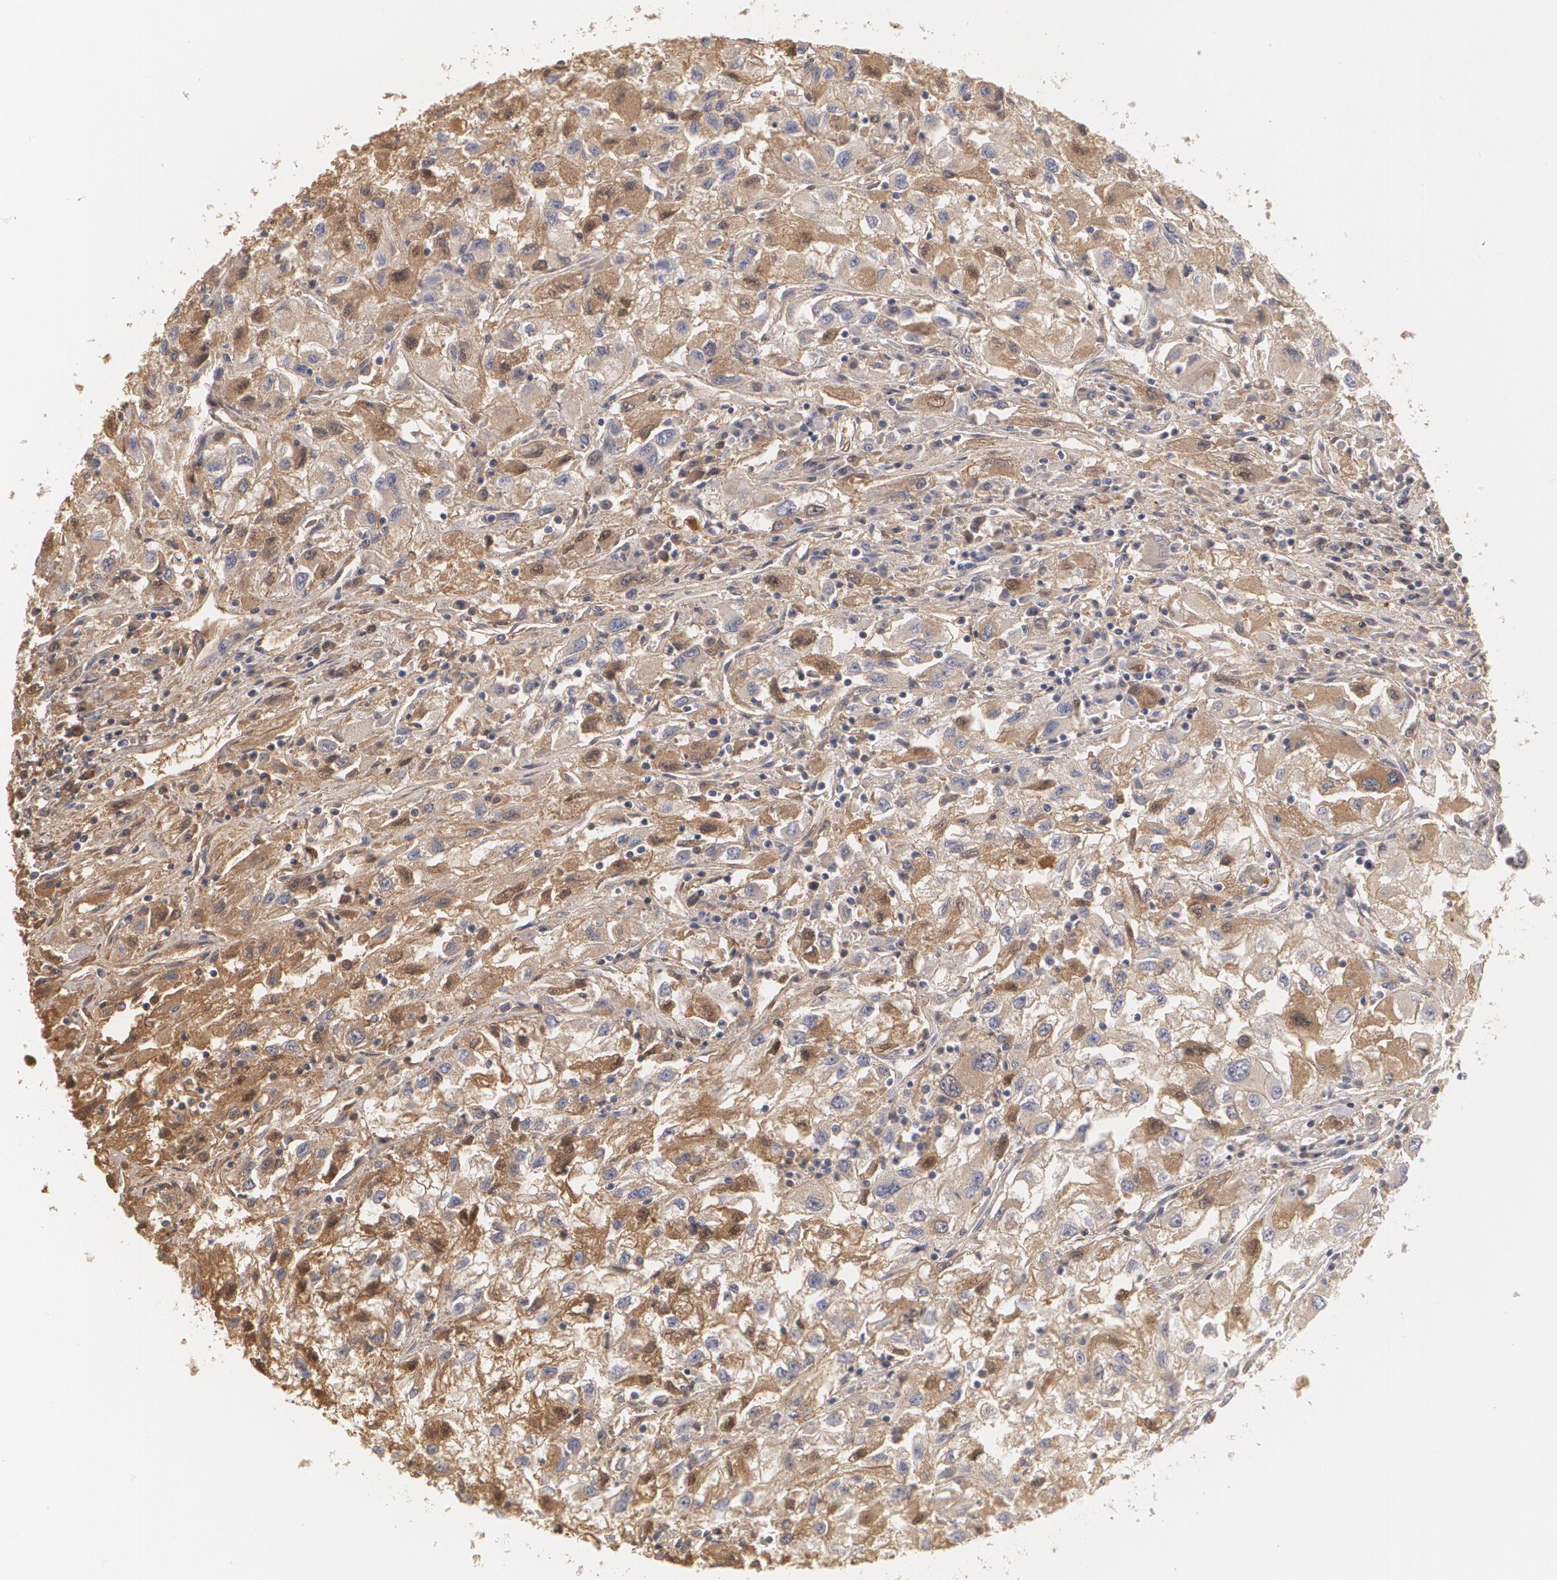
{"staining": {"intensity": "weak", "quantity": "25%-75%", "location": "cytoplasmic/membranous"}, "tissue": "renal cancer", "cell_type": "Tumor cells", "image_type": "cancer", "snomed": [{"axis": "morphology", "description": "Adenocarcinoma, NOS"}, {"axis": "topography", "description": "Kidney"}], "caption": "Human renal cancer (adenocarcinoma) stained for a protein (brown) displays weak cytoplasmic/membranous positive expression in about 25%-75% of tumor cells.", "gene": "SERPINA1", "patient": {"sex": "male", "age": 59}}